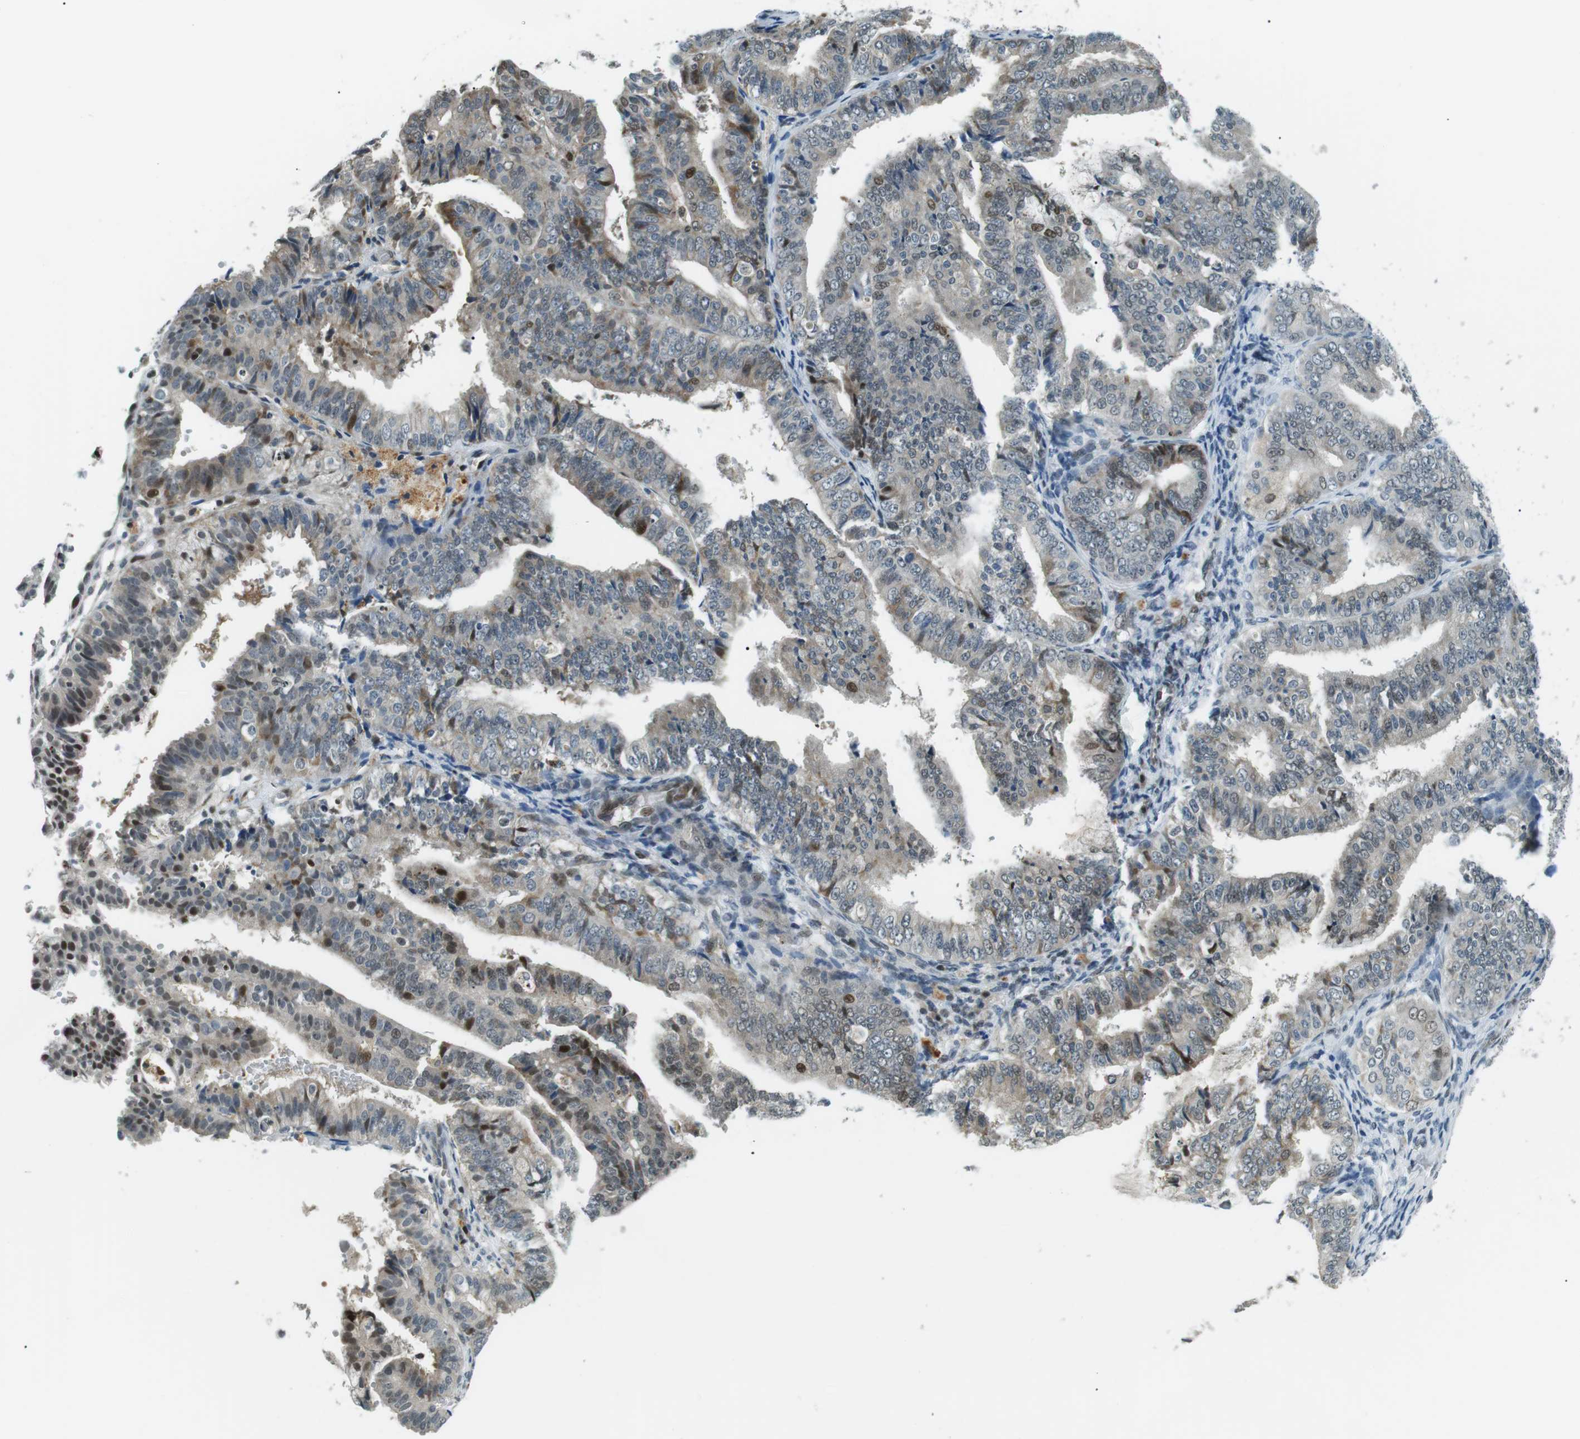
{"staining": {"intensity": "moderate", "quantity": "<25%", "location": "nuclear"}, "tissue": "endometrial cancer", "cell_type": "Tumor cells", "image_type": "cancer", "snomed": [{"axis": "morphology", "description": "Adenocarcinoma, NOS"}, {"axis": "topography", "description": "Endometrium"}], "caption": "Protein staining of endometrial cancer tissue reveals moderate nuclear staining in about <25% of tumor cells.", "gene": "PJA1", "patient": {"sex": "female", "age": 63}}